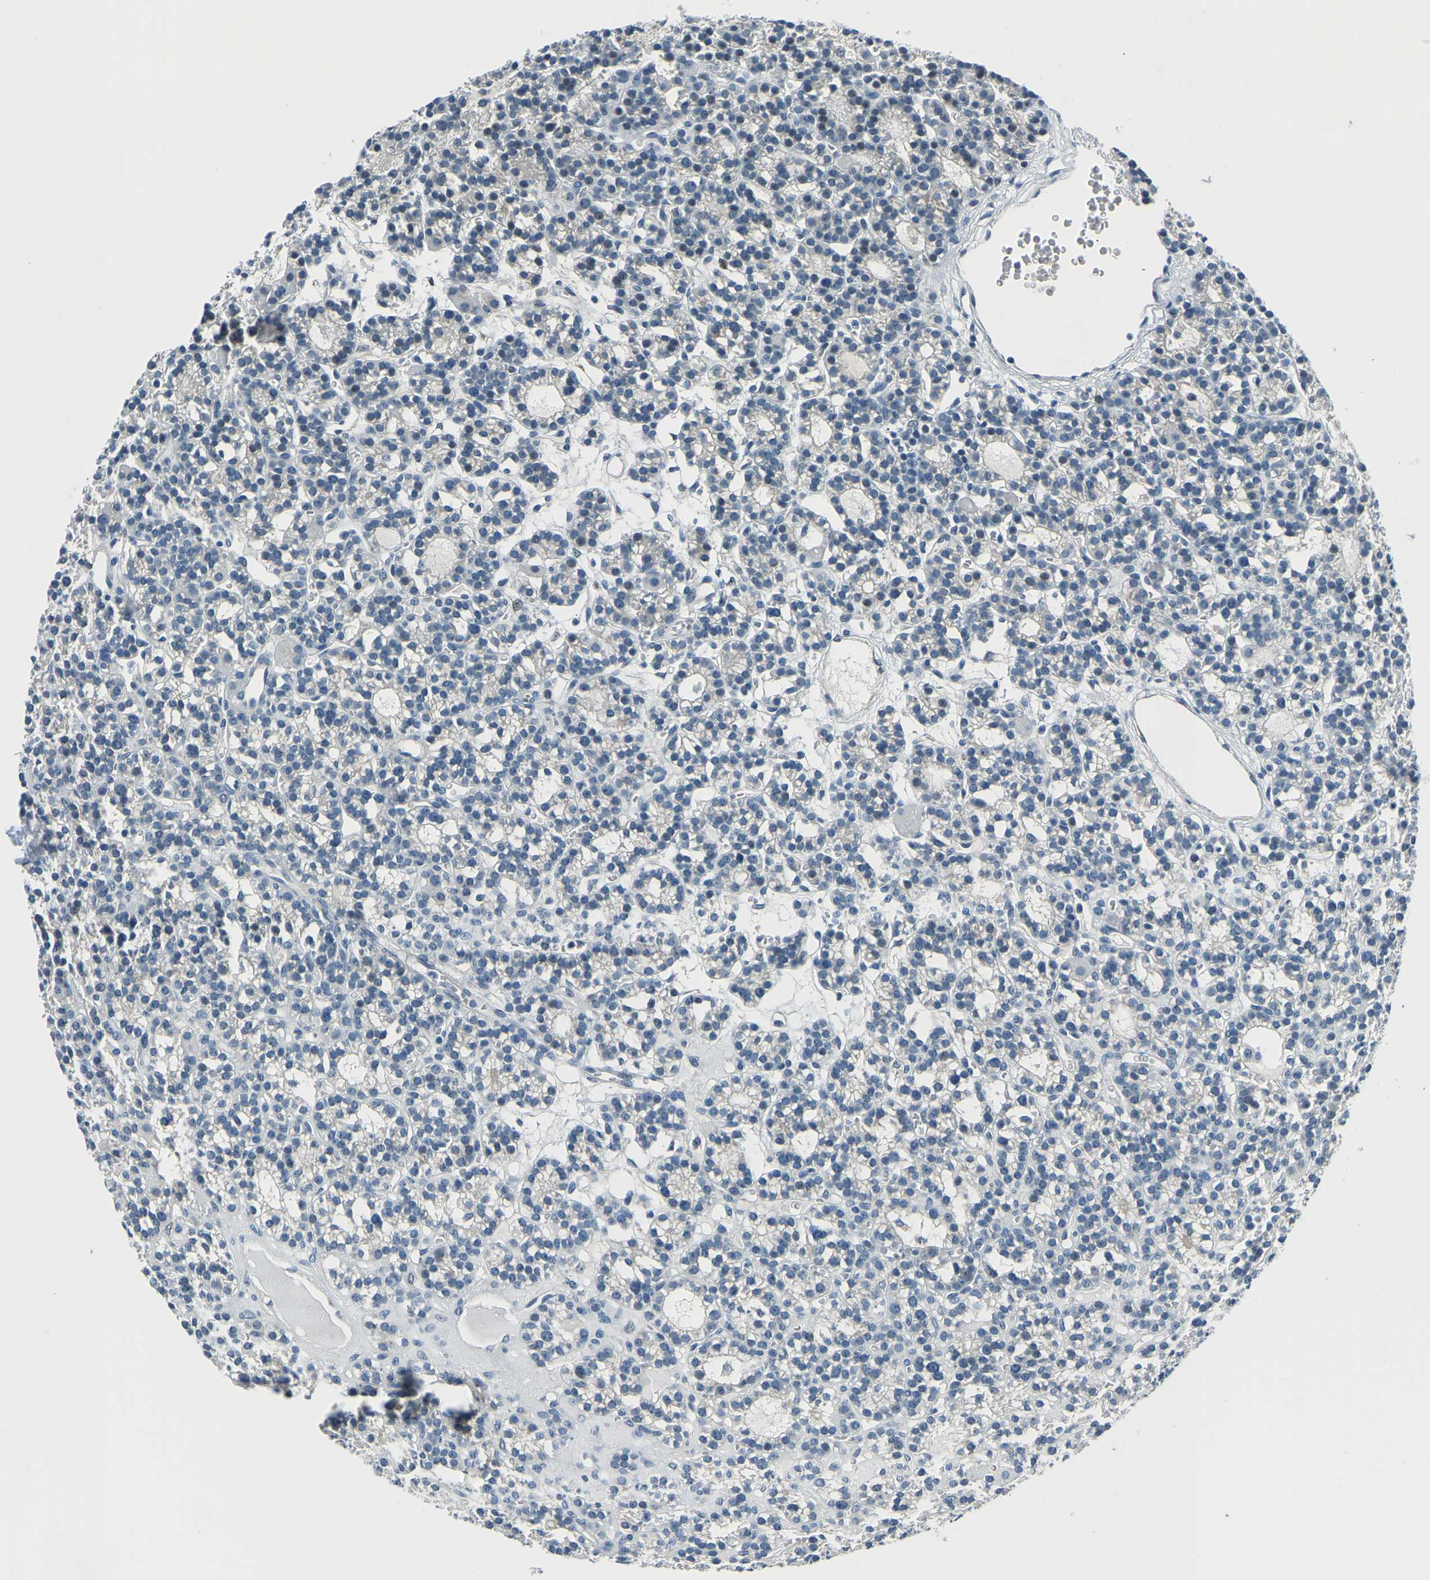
{"staining": {"intensity": "weak", "quantity": "<25%", "location": "nuclear"}, "tissue": "parathyroid gland", "cell_type": "Glandular cells", "image_type": "normal", "snomed": [{"axis": "morphology", "description": "Normal tissue, NOS"}, {"axis": "morphology", "description": "Adenoma, NOS"}, {"axis": "topography", "description": "Parathyroid gland"}], "caption": "High power microscopy photomicrograph of an IHC micrograph of benign parathyroid gland, revealing no significant staining in glandular cells.", "gene": "RRP1", "patient": {"sex": "female", "age": 58}}